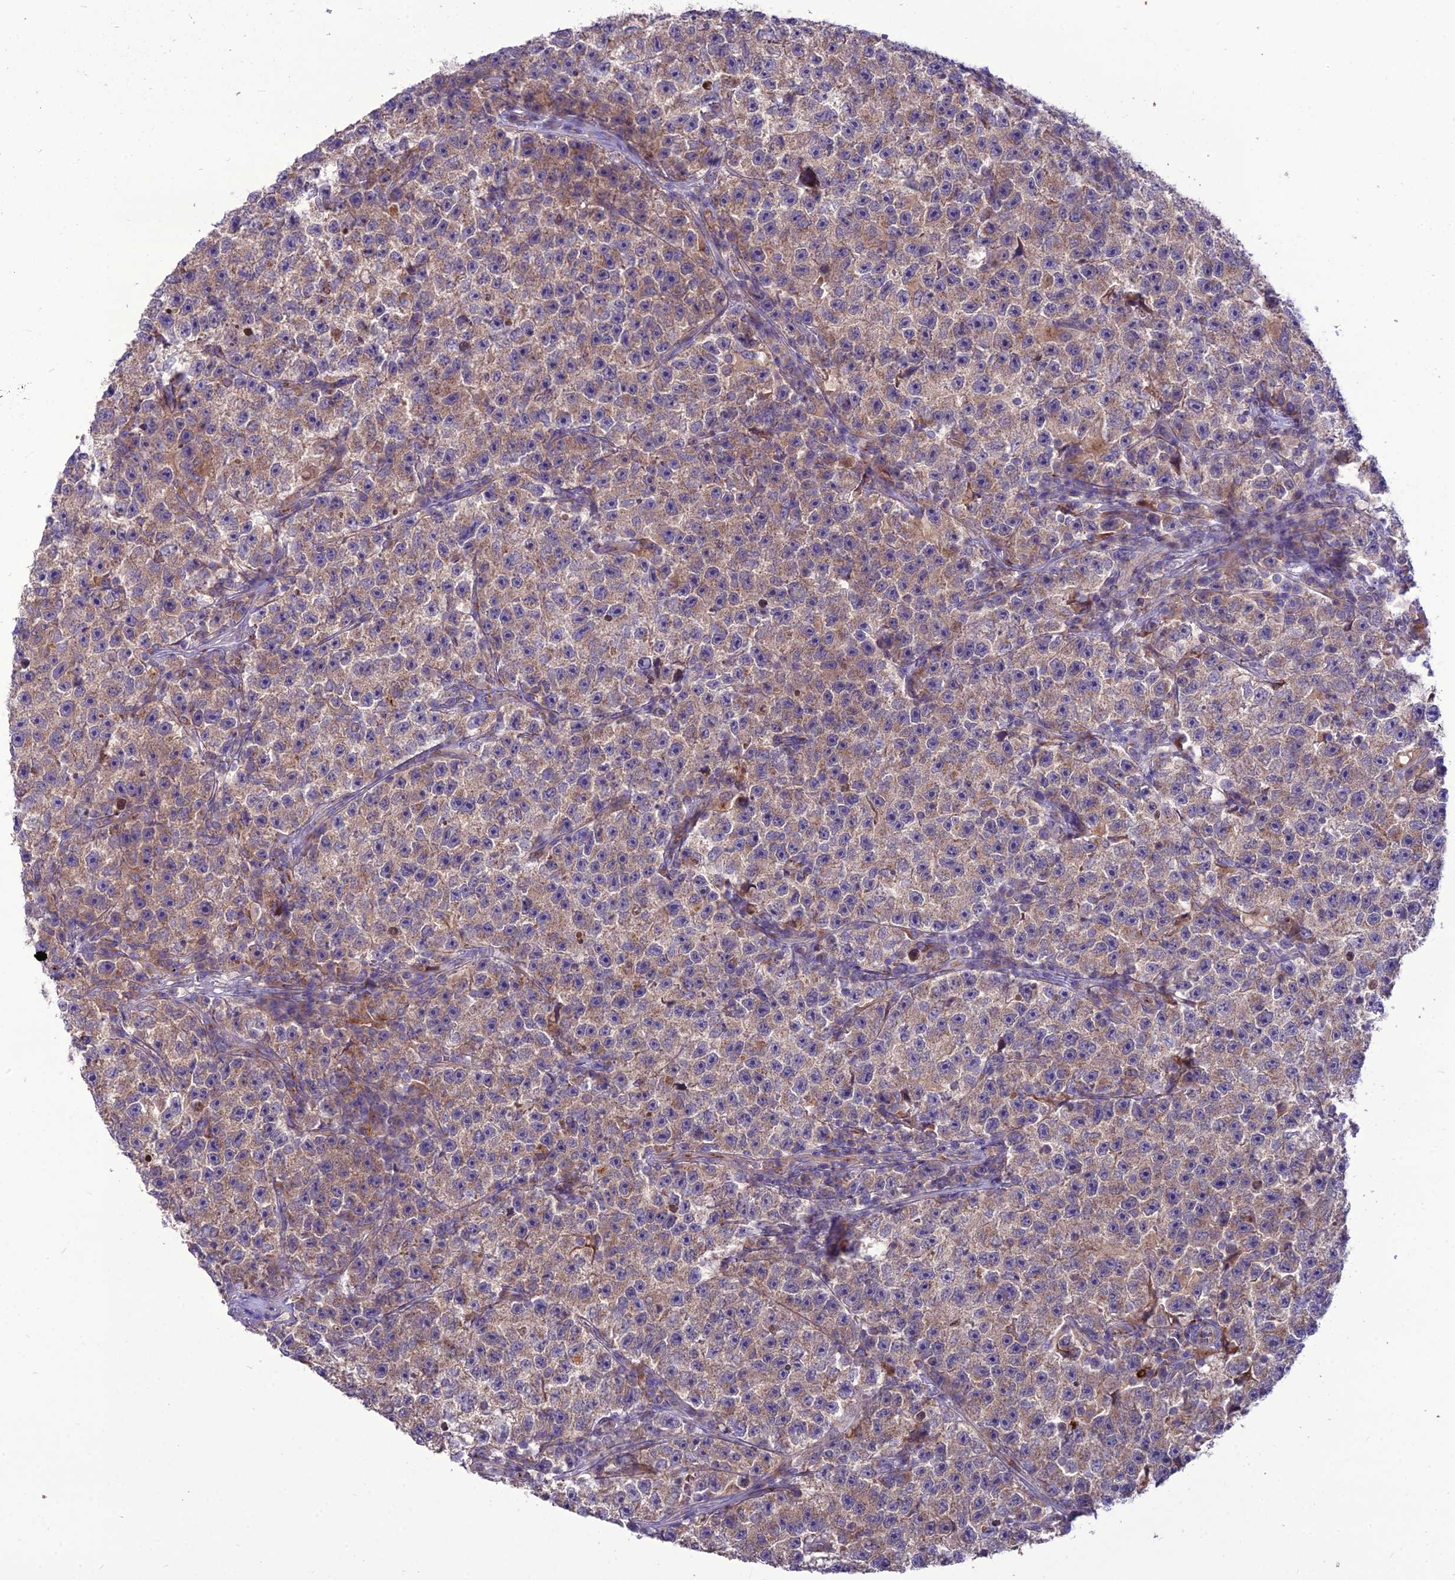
{"staining": {"intensity": "moderate", "quantity": "25%-75%", "location": "cytoplasmic/membranous"}, "tissue": "testis cancer", "cell_type": "Tumor cells", "image_type": "cancer", "snomed": [{"axis": "morphology", "description": "Seminoma, NOS"}, {"axis": "topography", "description": "Testis"}], "caption": "Moderate cytoplasmic/membranous expression for a protein is seen in about 25%-75% of tumor cells of testis cancer using immunohistochemistry (IHC).", "gene": "SPRYD7", "patient": {"sex": "male", "age": 22}}